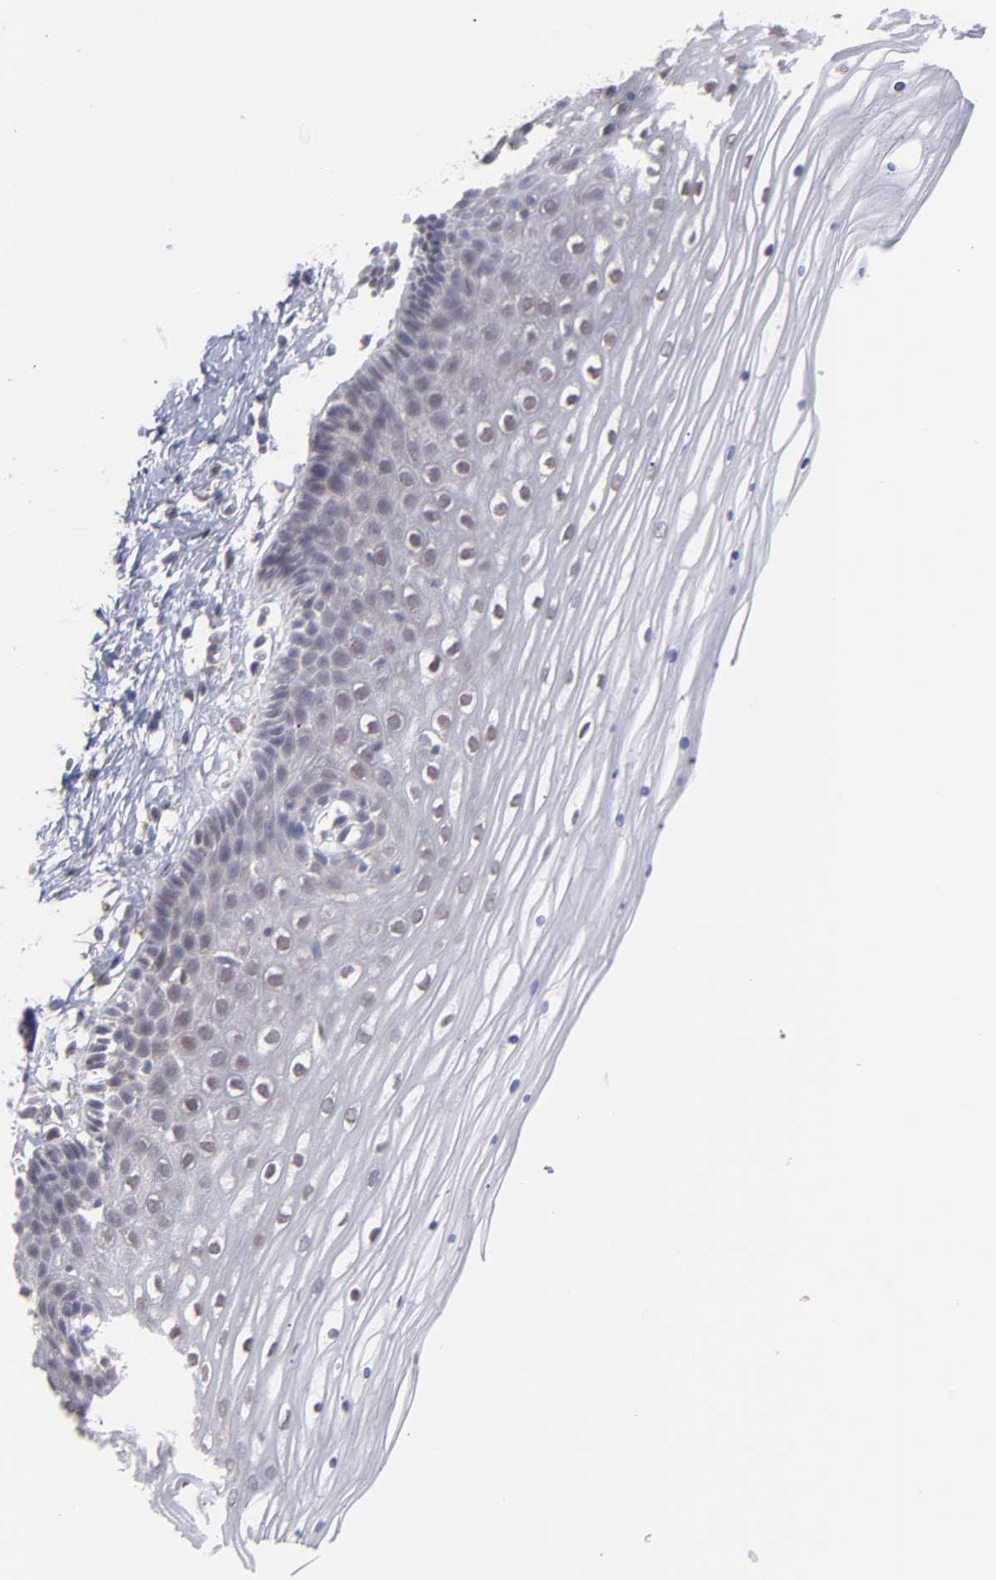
{"staining": {"intensity": "negative", "quantity": "none", "location": "none"}, "tissue": "cervix", "cell_type": "Glandular cells", "image_type": "normal", "snomed": [{"axis": "morphology", "description": "Normal tissue, NOS"}, {"axis": "topography", "description": "Cervix"}], "caption": "DAB (3,3'-diaminobenzidine) immunohistochemical staining of unremarkable cervix reveals no significant staining in glandular cells.", "gene": "OAS1", "patient": {"sex": "female", "age": 39}}